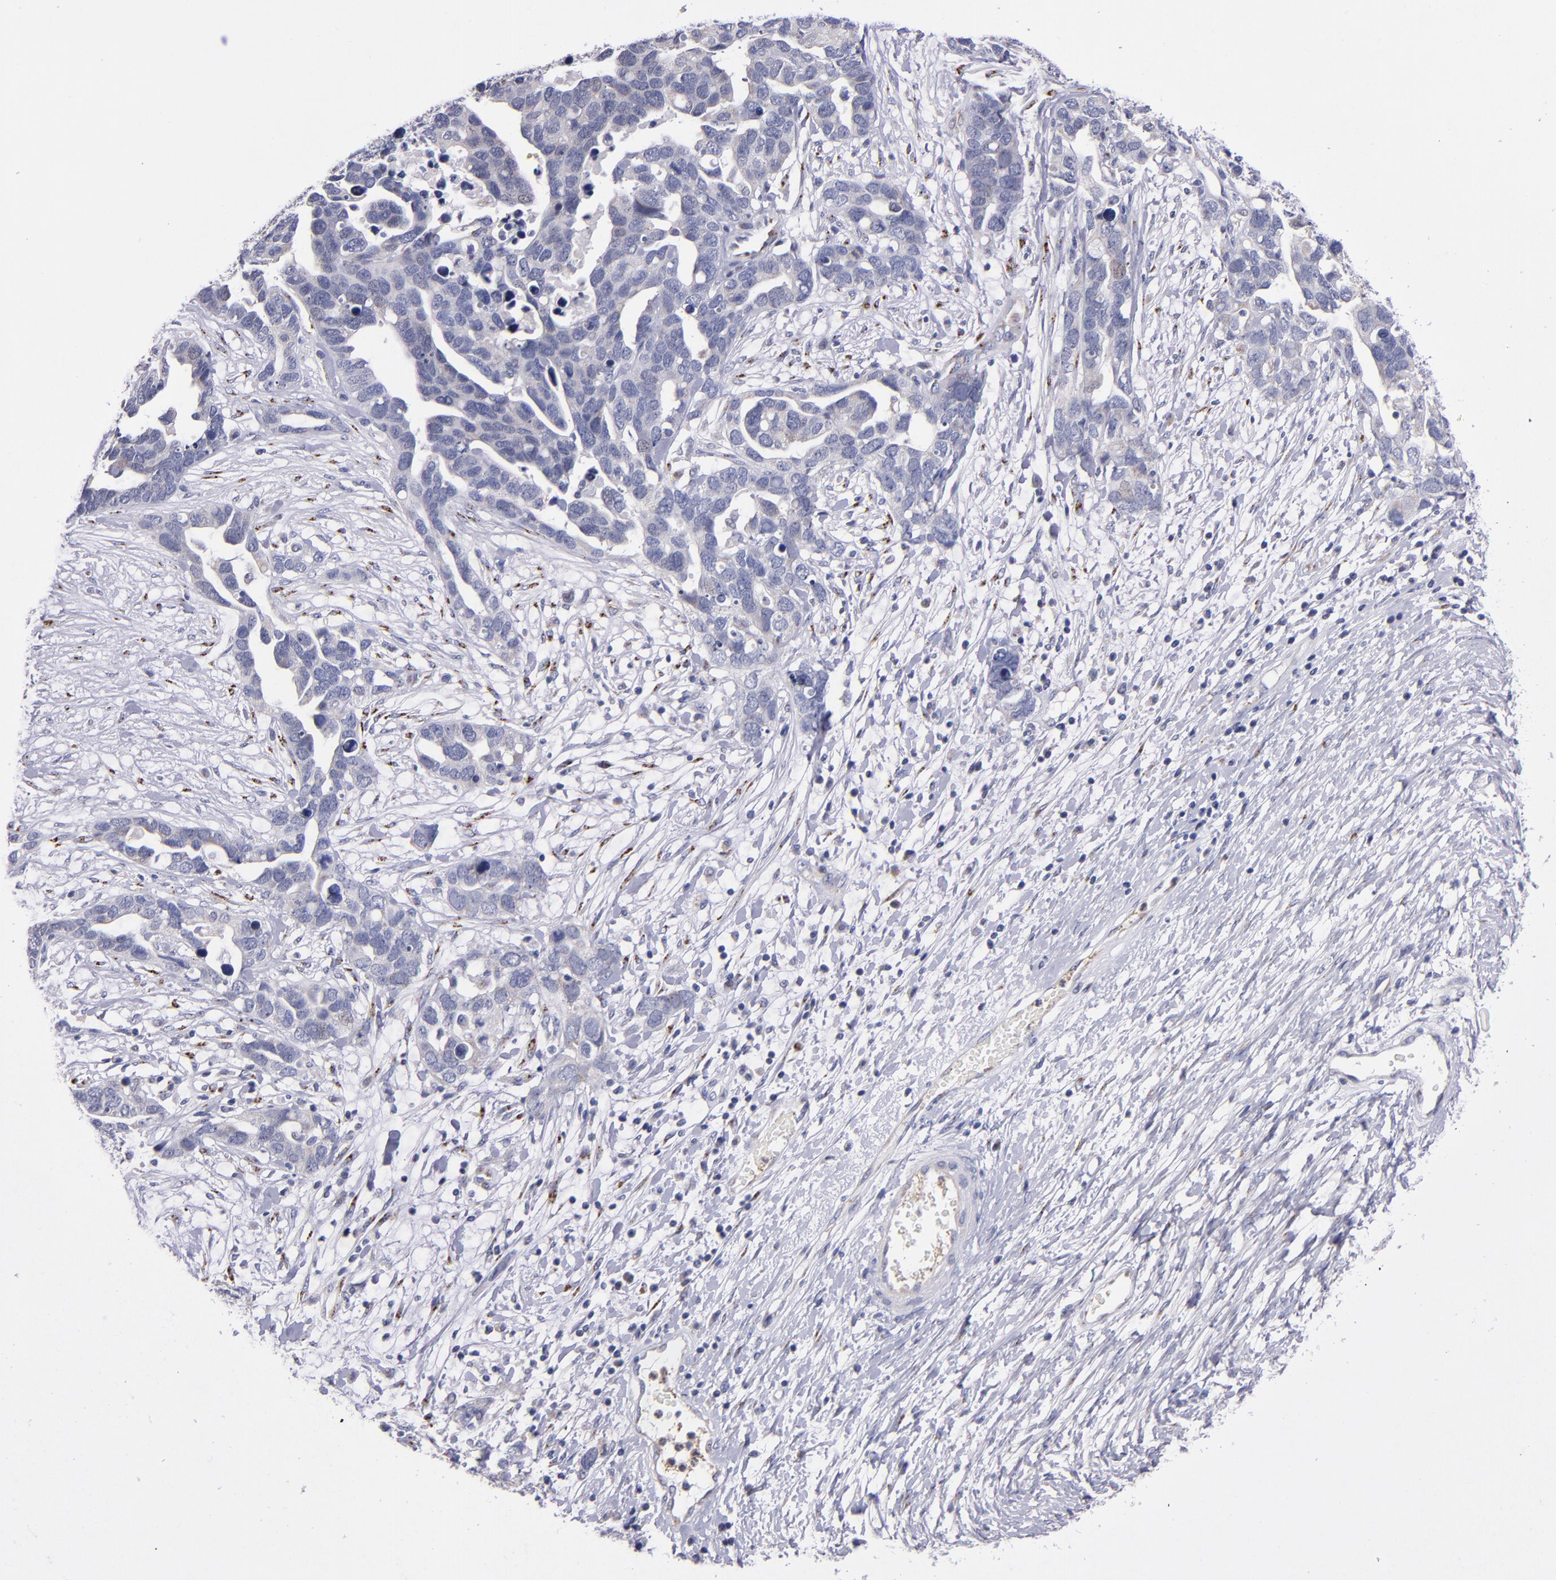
{"staining": {"intensity": "negative", "quantity": "none", "location": "none"}, "tissue": "ovarian cancer", "cell_type": "Tumor cells", "image_type": "cancer", "snomed": [{"axis": "morphology", "description": "Cystadenocarcinoma, serous, NOS"}, {"axis": "topography", "description": "Ovary"}], "caption": "Immunohistochemistry of human serous cystadenocarcinoma (ovarian) exhibits no positivity in tumor cells. (DAB IHC with hematoxylin counter stain).", "gene": "RAB41", "patient": {"sex": "female", "age": 54}}